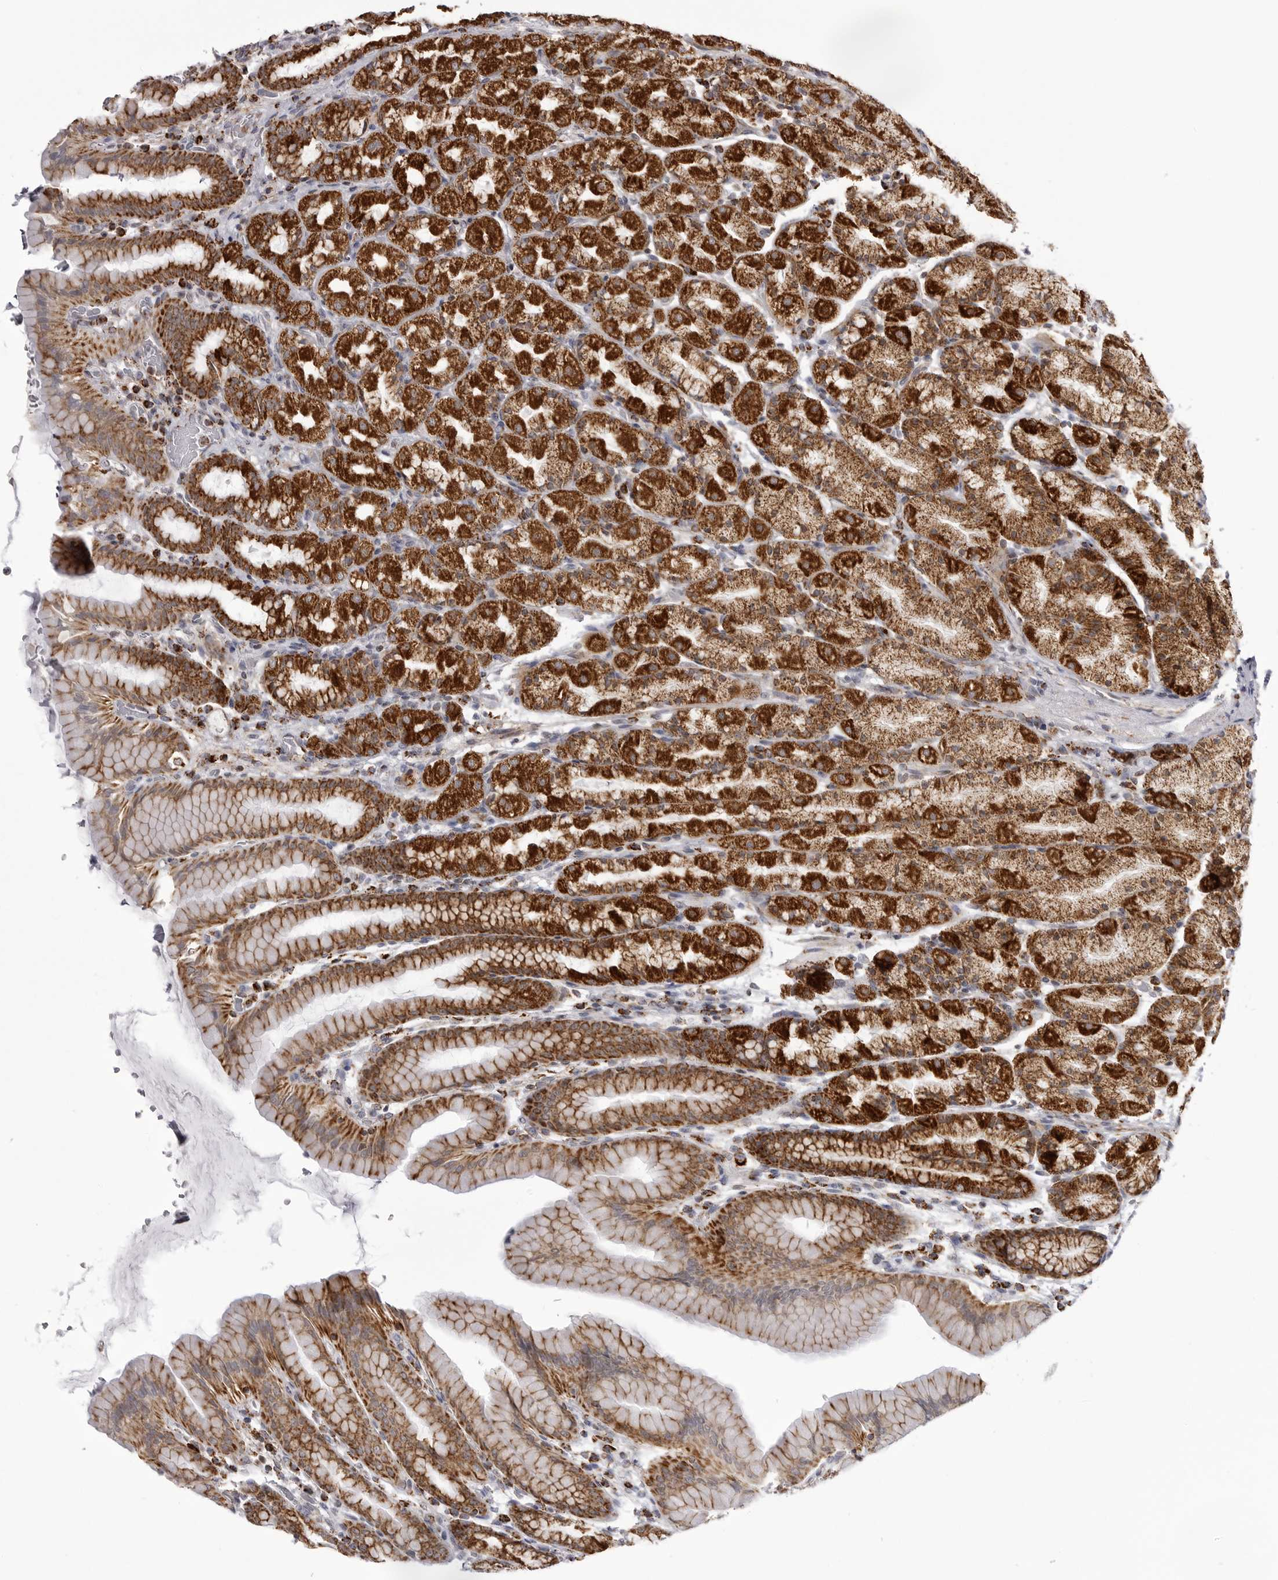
{"staining": {"intensity": "strong", "quantity": ">75%", "location": "cytoplasmic/membranous"}, "tissue": "stomach", "cell_type": "Glandular cells", "image_type": "normal", "snomed": [{"axis": "morphology", "description": "Normal tissue, NOS"}, {"axis": "topography", "description": "Stomach, upper"}], "caption": "About >75% of glandular cells in benign human stomach display strong cytoplasmic/membranous protein staining as visualized by brown immunohistochemical staining.", "gene": "TUFM", "patient": {"sex": "male", "age": 68}}